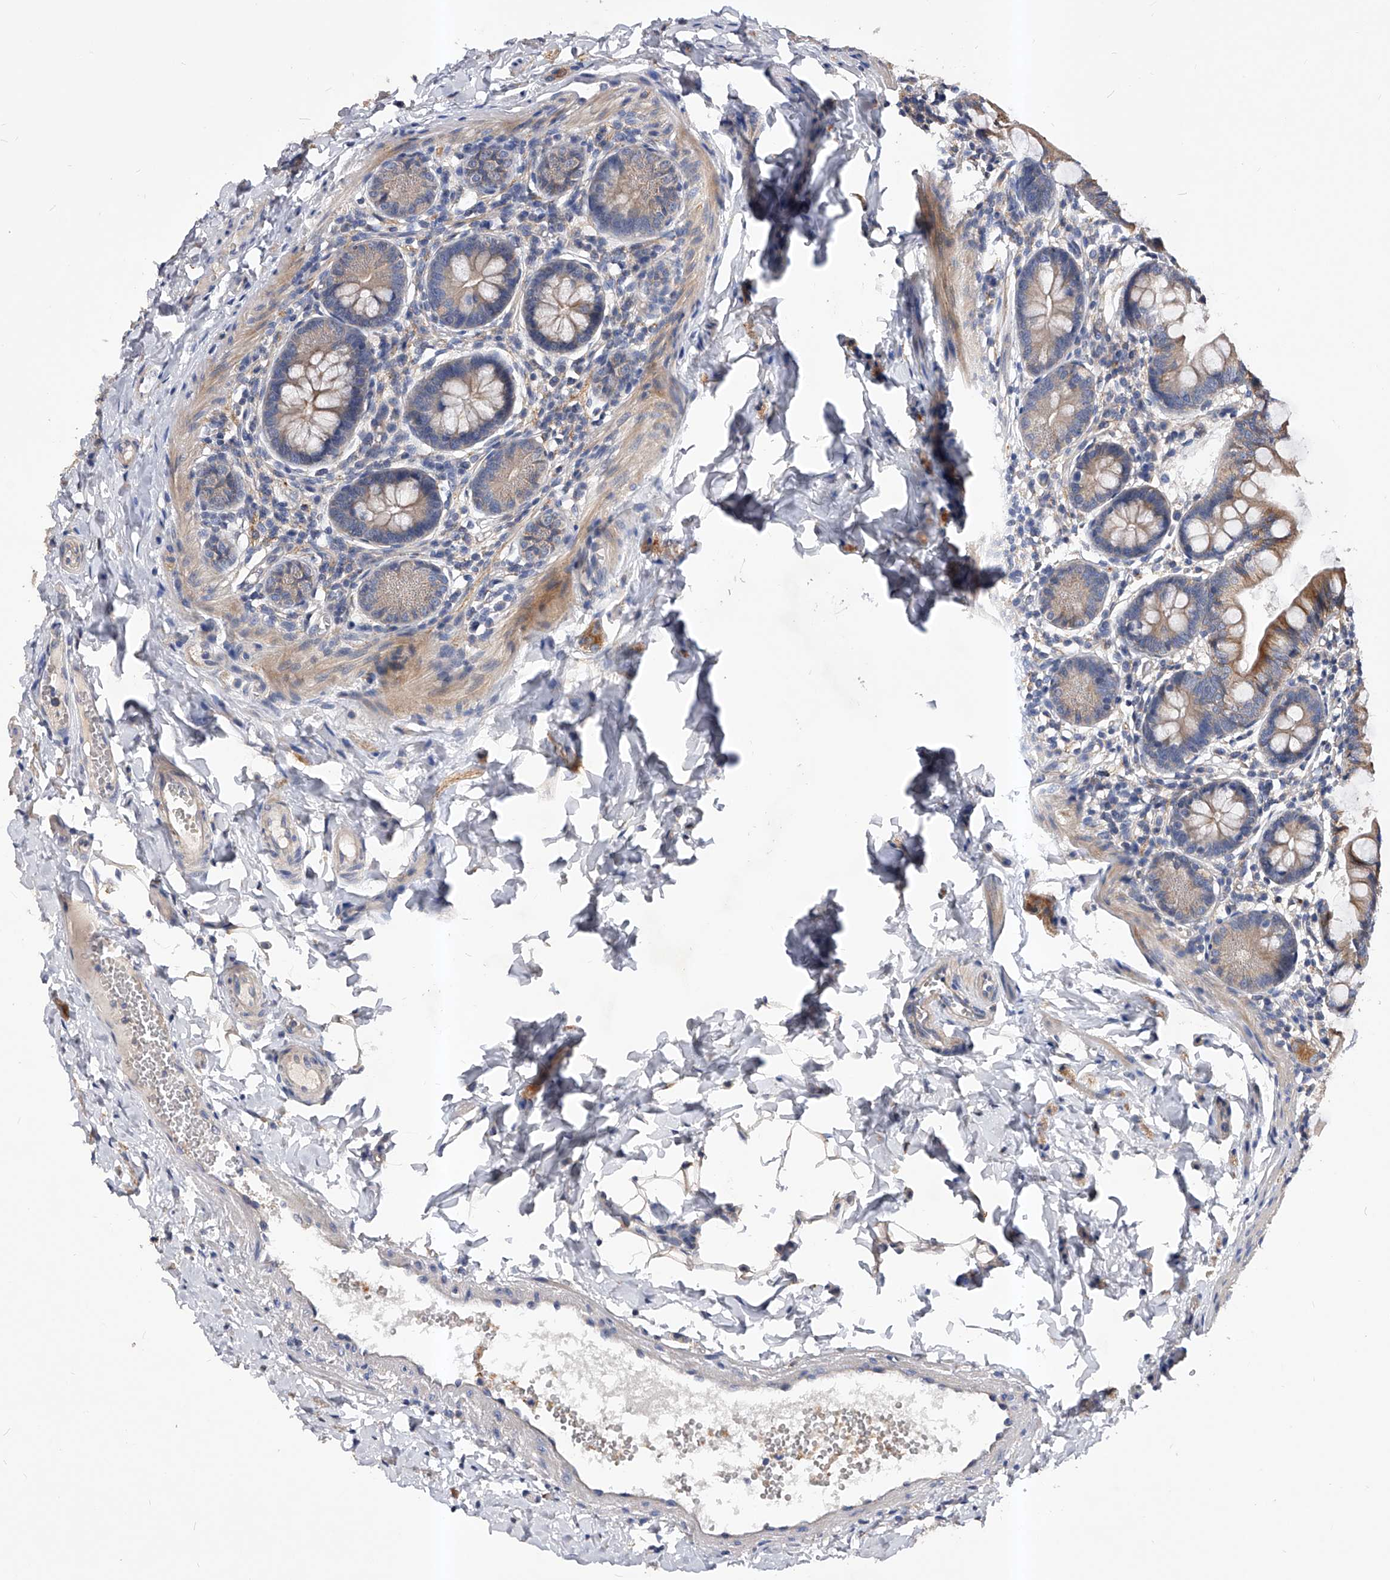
{"staining": {"intensity": "strong", "quantity": "25%-75%", "location": "cytoplasmic/membranous"}, "tissue": "small intestine", "cell_type": "Glandular cells", "image_type": "normal", "snomed": [{"axis": "morphology", "description": "Normal tissue, NOS"}, {"axis": "topography", "description": "Small intestine"}], "caption": "A photomicrograph showing strong cytoplasmic/membranous expression in about 25%-75% of glandular cells in benign small intestine, as visualized by brown immunohistochemical staining.", "gene": "ARL4C", "patient": {"sex": "male", "age": 7}}